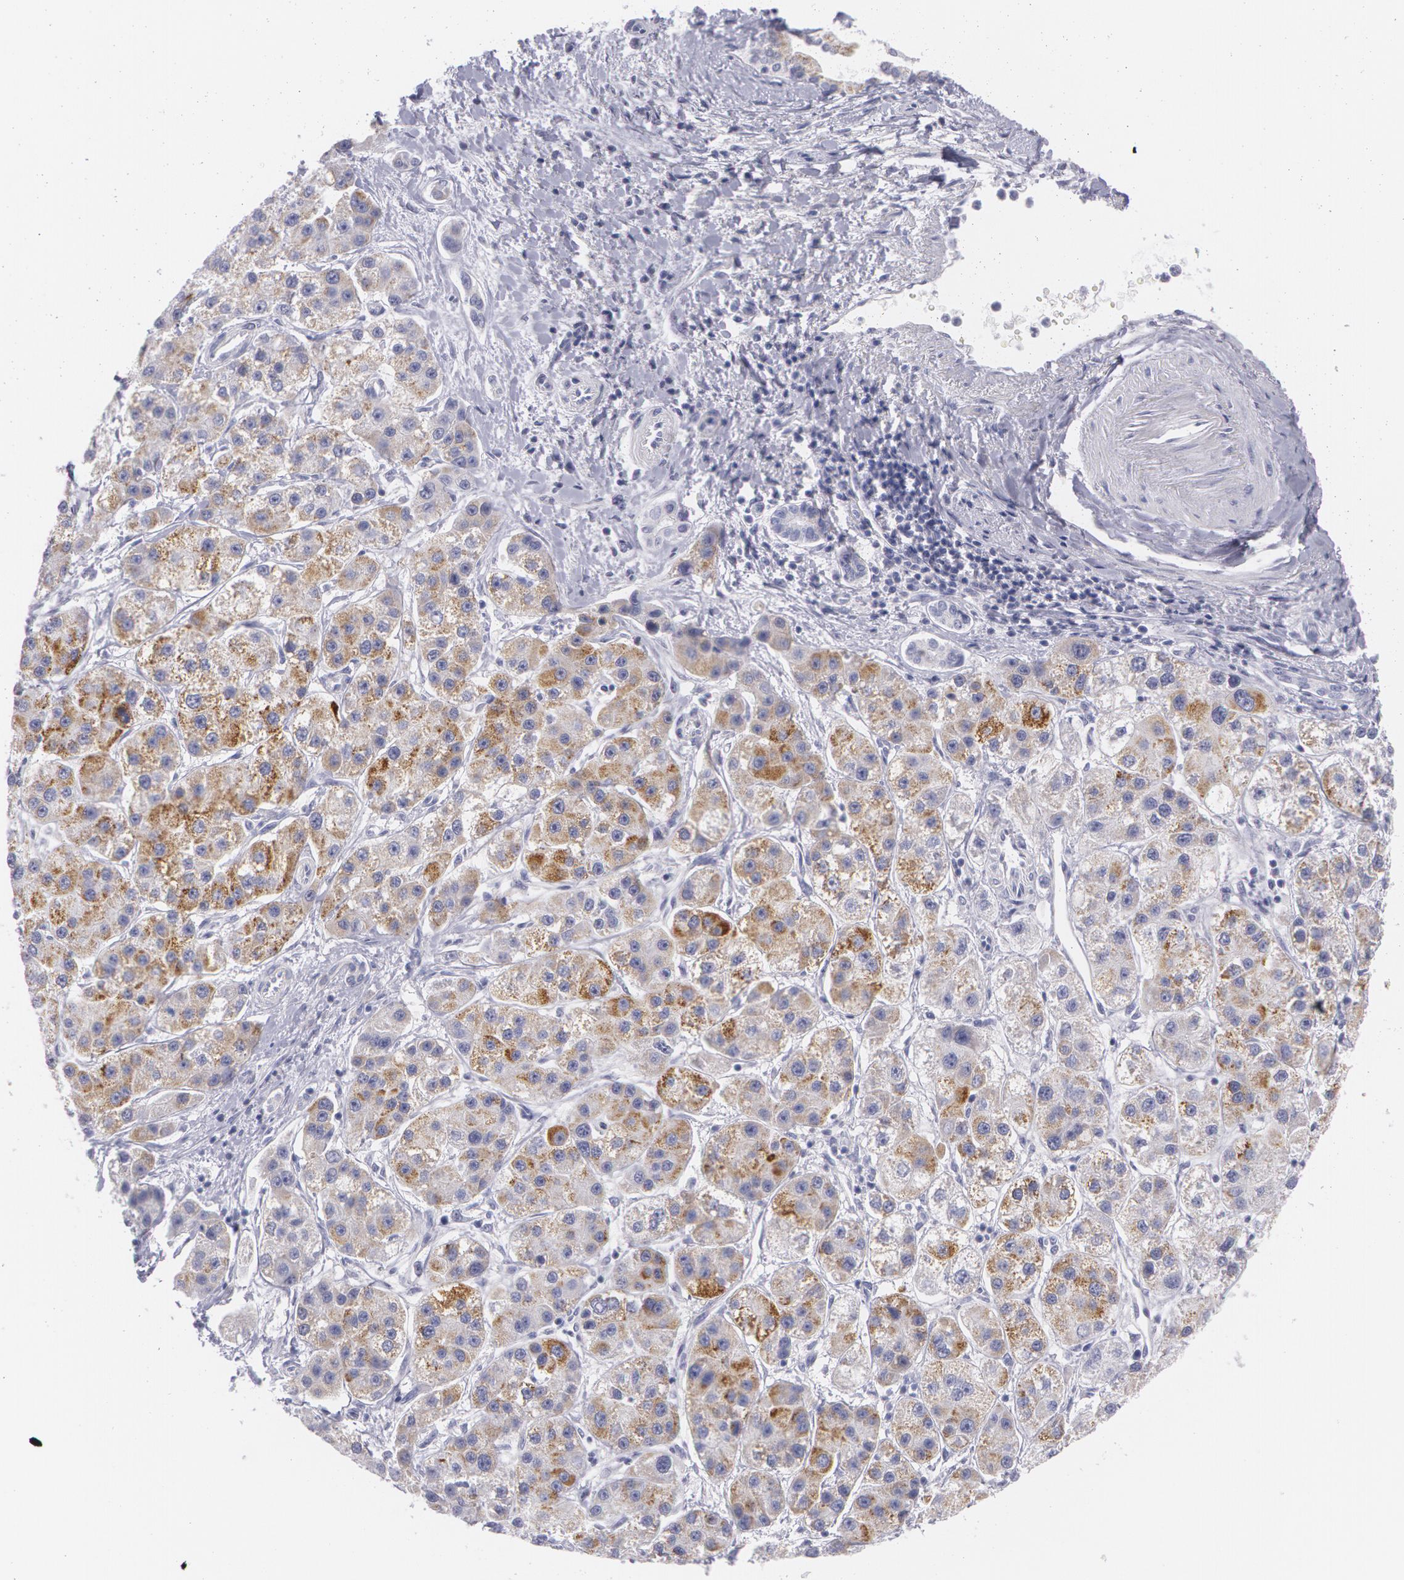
{"staining": {"intensity": "moderate", "quantity": "25%-75%", "location": "cytoplasmic/membranous"}, "tissue": "liver cancer", "cell_type": "Tumor cells", "image_type": "cancer", "snomed": [{"axis": "morphology", "description": "Carcinoma, Hepatocellular, NOS"}, {"axis": "topography", "description": "Liver"}], "caption": "This micrograph shows IHC staining of human liver cancer, with medium moderate cytoplasmic/membranous expression in approximately 25%-75% of tumor cells.", "gene": "AMACR", "patient": {"sex": "female", "age": 85}}